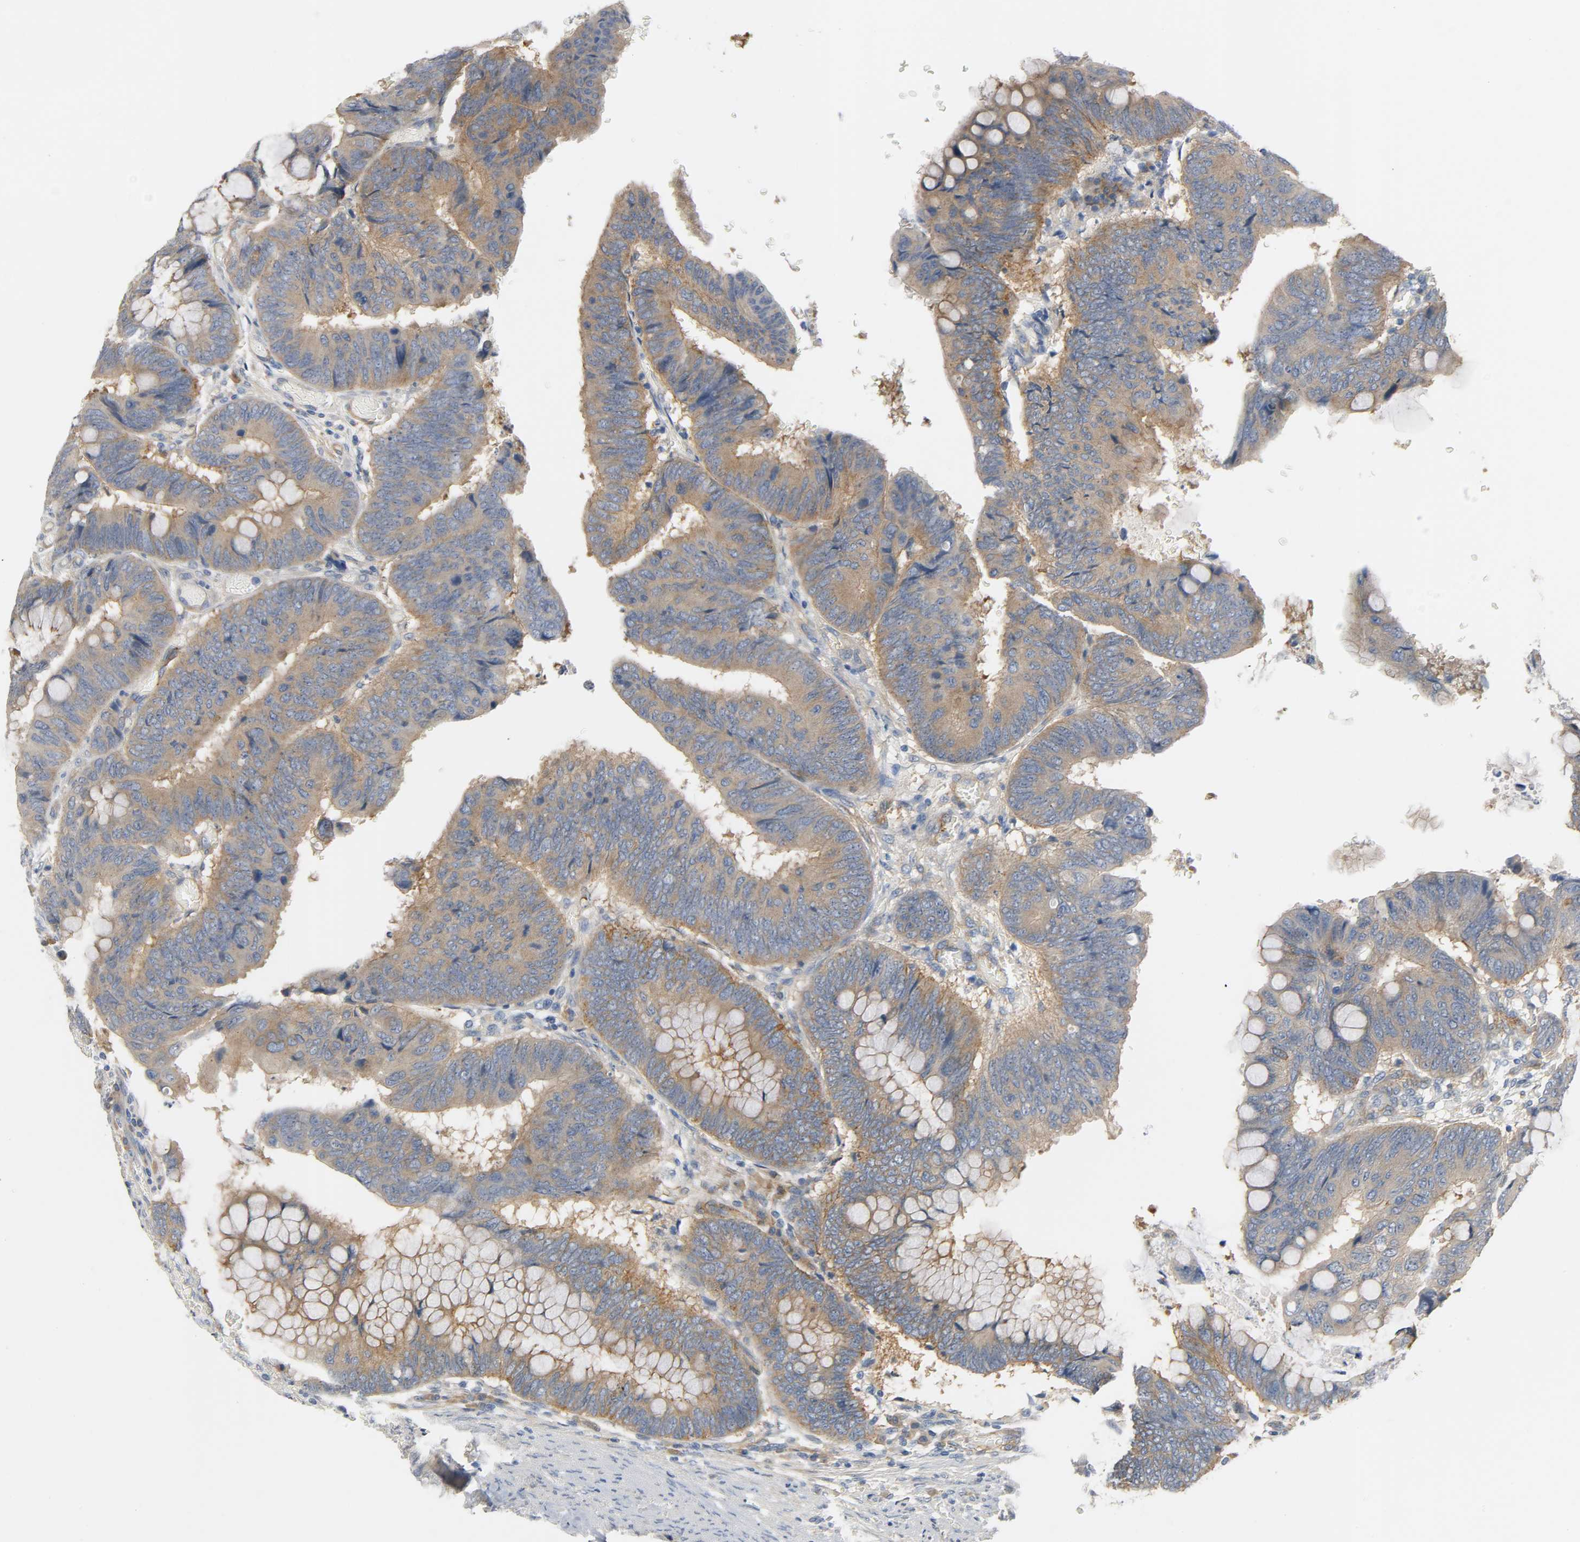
{"staining": {"intensity": "moderate", "quantity": ">75%", "location": "cytoplasmic/membranous"}, "tissue": "colorectal cancer", "cell_type": "Tumor cells", "image_type": "cancer", "snomed": [{"axis": "morphology", "description": "Normal tissue, NOS"}, {"axis": "morphology", "description": "Adenocarcinoma, NOS"}, {"axis": "topography", "description": "Rectum"}], "caption": "IHC (DAB (3,3'-diaminobenzidine)) staining of colorectal cancer (adenocarcinoma) shows moderate cytoplasmic/membranous protein staining in approximately >75% of tumor cells.", "gene": "ARPC1A", "patient": {"sex": "male", "age": 92}}